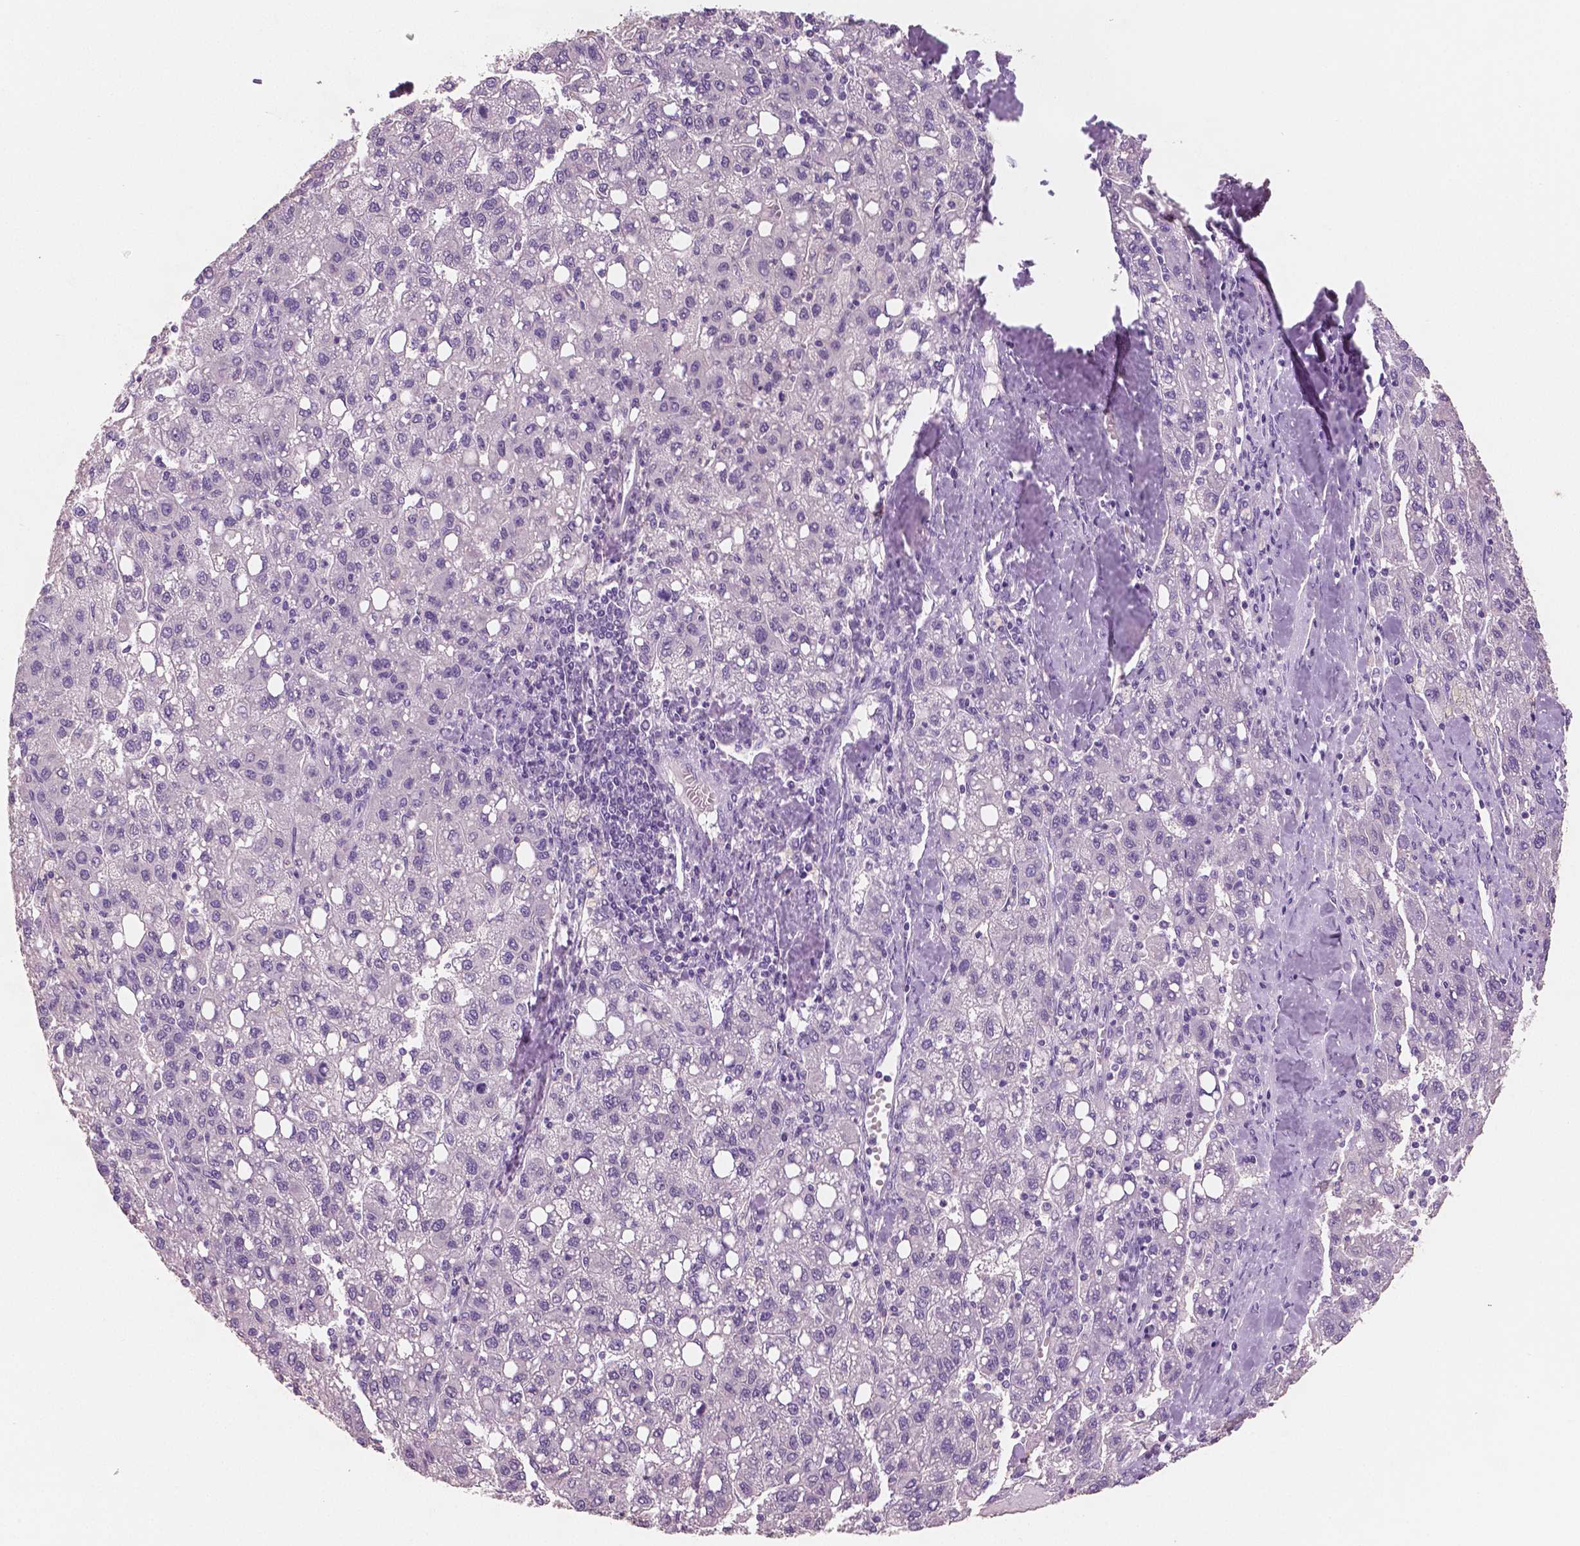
{"staining": {"intensity": "negative", "quantity": "none", "location": "none"}, "tissue": "liver cancer", "cell_type": "Tumor cells", "image_type": "cancer", "snomed": [{"axis": "morphology", "description": "Carcinoma, Hepatocellular, NOS"}, {"axis": "topography", "description": "Liver"}], "caption": "The IHC photomicrograph has no significant staining in tumor cells of hepatocellular carcinoma (liver) tissue. (Stains: DAB (3,3'-diaminobenzidine) immunohistochemistry with hematoxylin counter stain, Microscopy: brightfield microscopy at high magnification).", "gene": "NECAB2", "patient": {"sex": "female", "age": 82}}